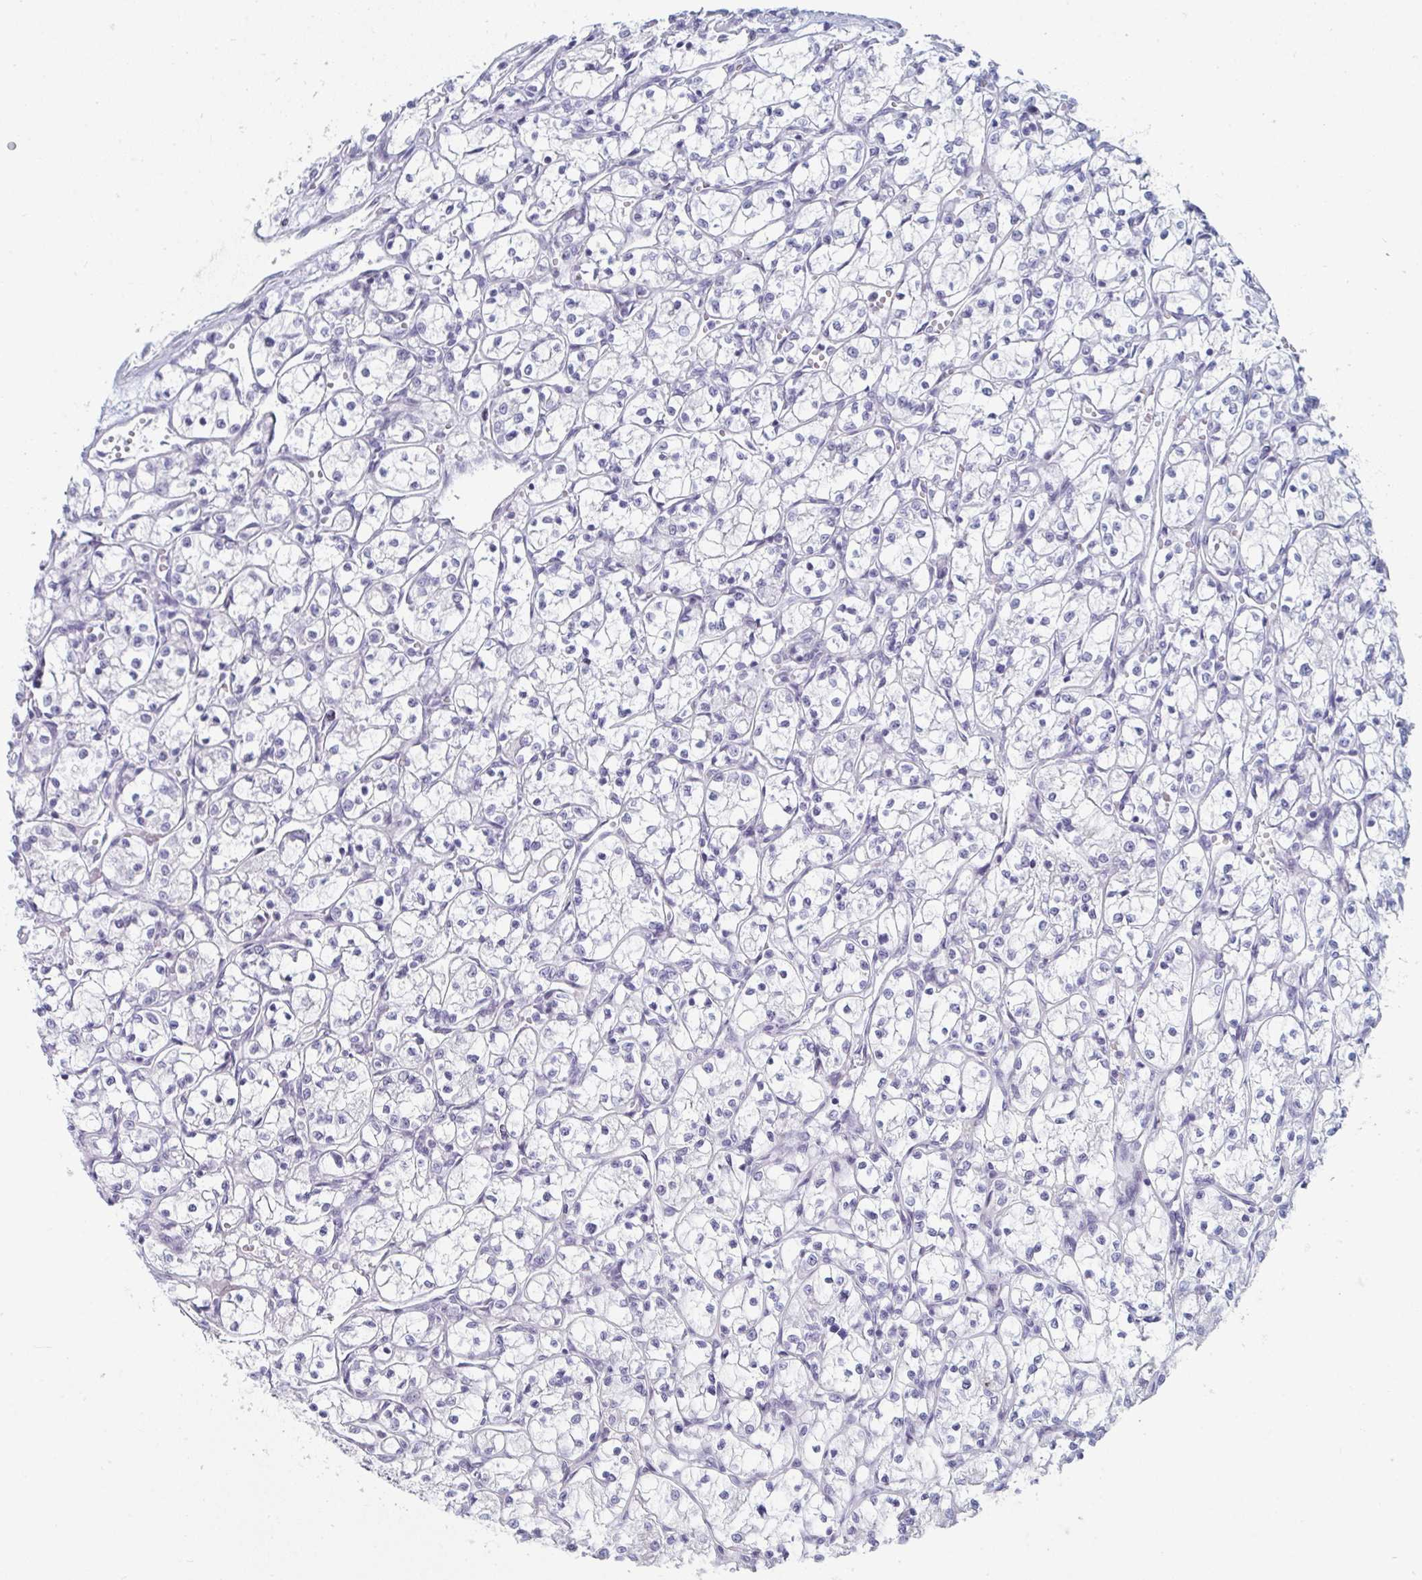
{"staining": {"intensity": "negative", "quantity": "none", "location": "none"}, "tissue": "renal cancer", "cell_type": "Tumor cells", "image_type": "cancer", "snomed": [{"axis": "morphology", "description": "Adenocarcinoma, NOS"}, {"axis": "topography", "description": "Kidney"}], "caption": "Protein analysis of renal cancer (adenocarcinoma) displays no significant positivity in tumor cells.", "gene": "NR1H2", "patient": {"sex": "female", "age": 69}}